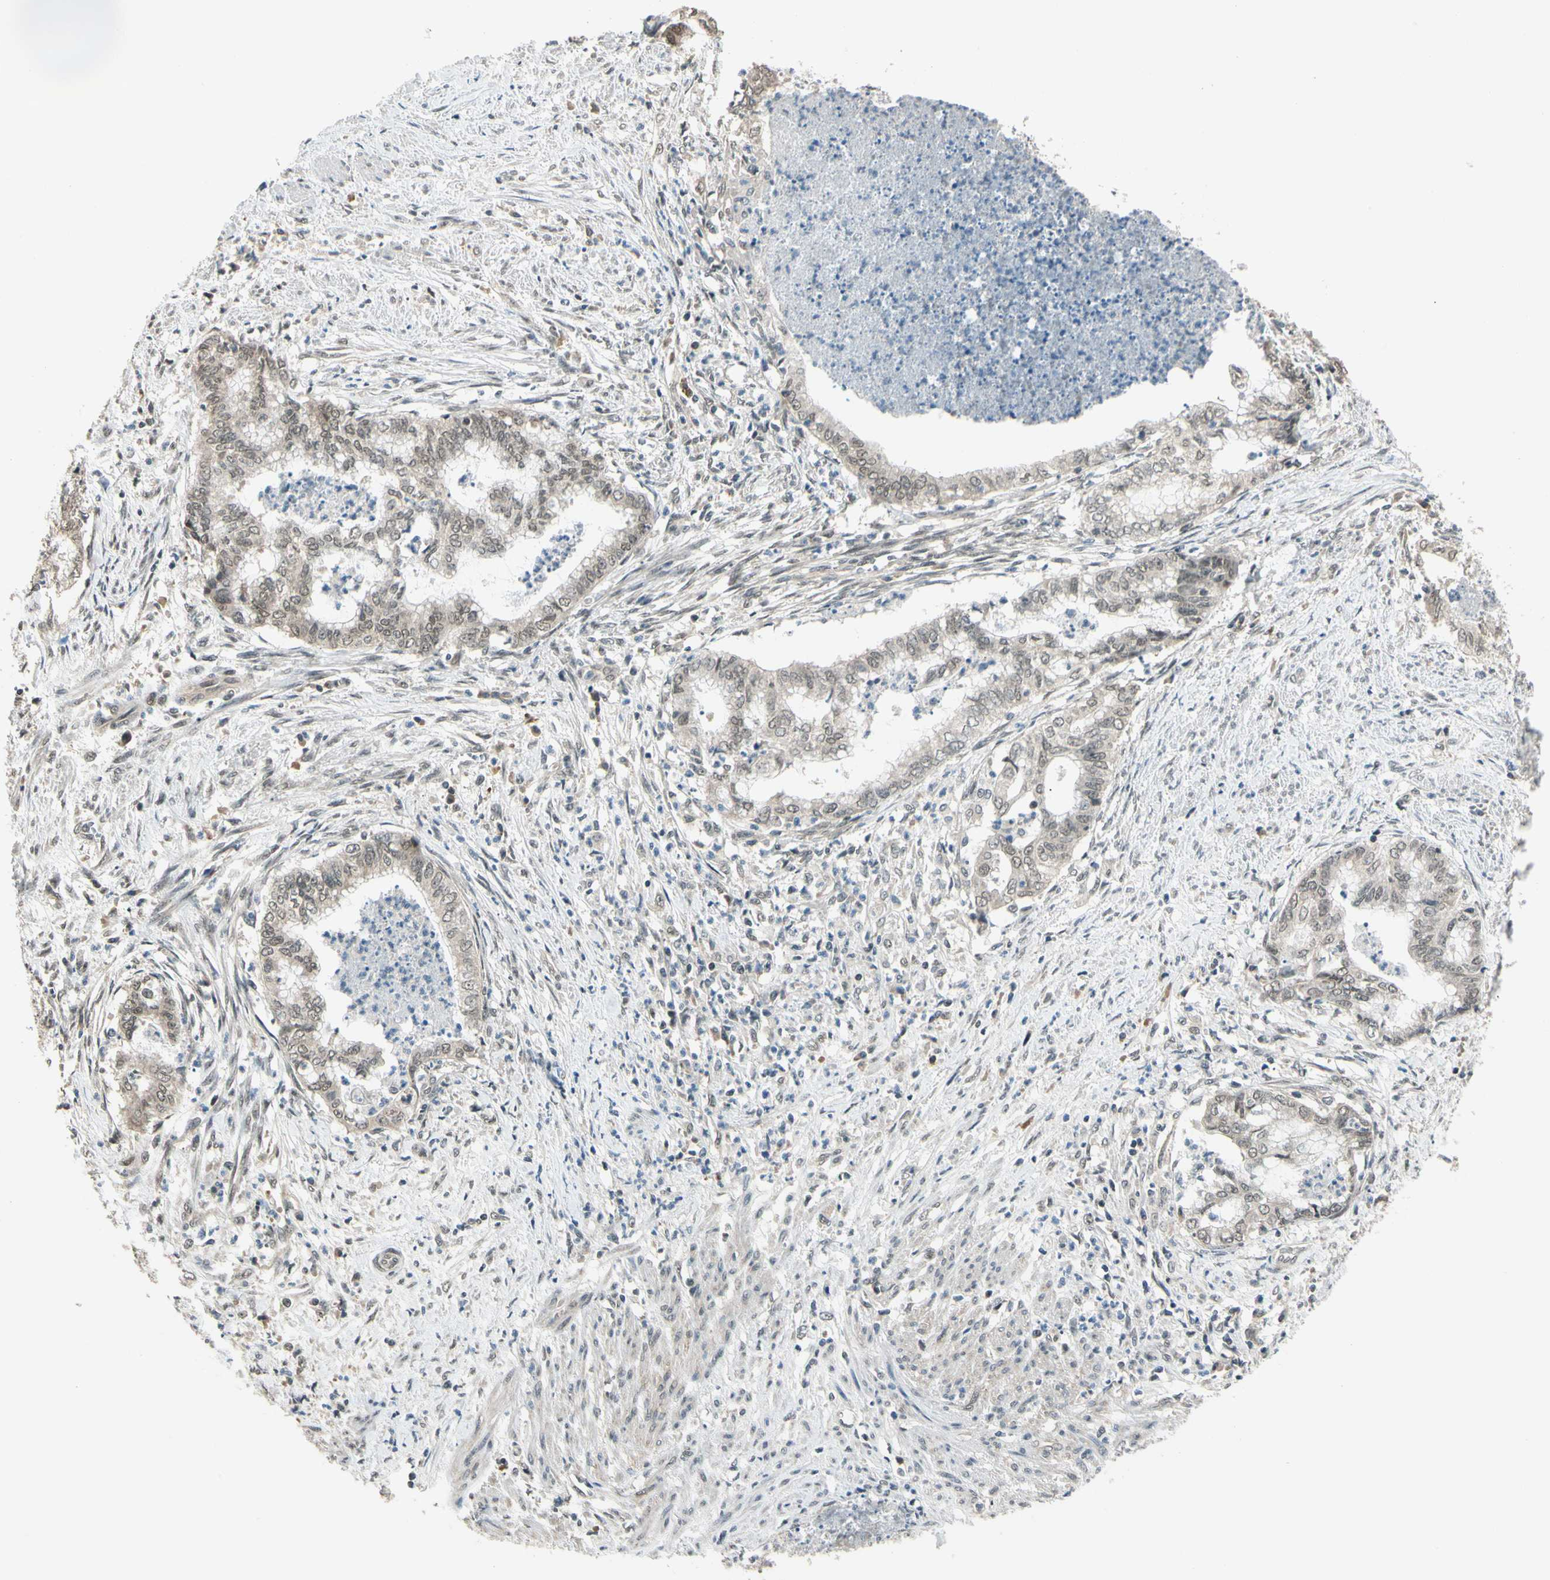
{"staining": {"intensity": "weak", "quantity": "25%-75%", "location": "cytoplasmic/membranous,nuclear"}, "tissue": "endometrial cancer", "cell_type": "Tumor cells", "image_type": "cancer", "snomed": [{"axis": "morphology", "description": "Necrosis, NOS"}, {"axis": "morphology", "description": "Adenocarcinoma, NOS"}, {"axis": "topography", "description": "Endometrium"}], "caption": "Endometrial cancer was stained to show a protein in brown. There is low levels of weak cytoplasmic/membranous and nuclear staining in approximately 25%-75% of tumor cells.", "gene": "ZSCAN12", "patient": {"sex": "female", "age": 79}}